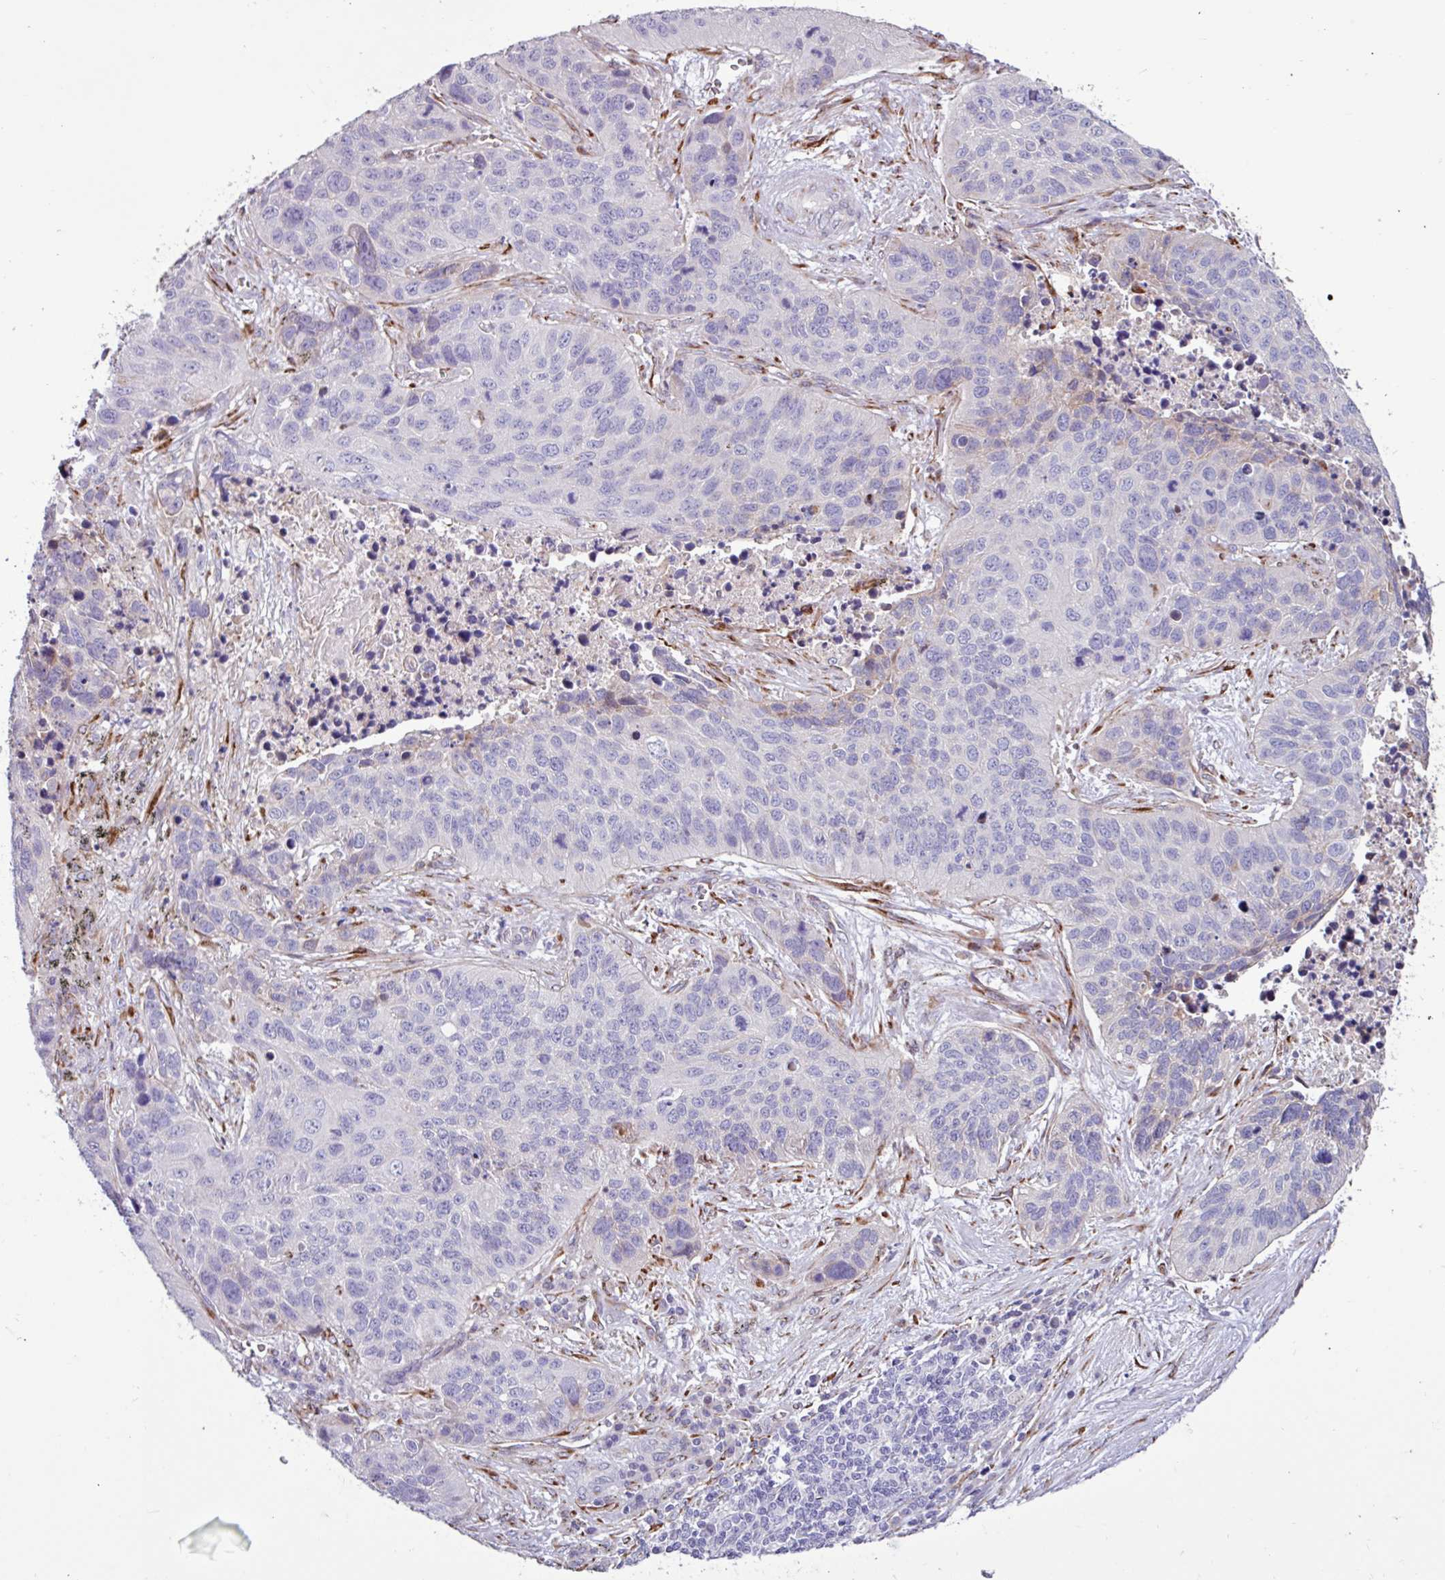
{"staining": {"intensity": "negative", "quantity": "none", "location": "none"}, "tissue": "lung cancer", "cell_type": "Tumor cells", "image_type": "cancer", "snomed": [{"axis": "morphology", "description": "Squamous cell carcinoma, NOS"}, {"axis": "topography", "description": "Lung"}], "caption": "Immunohistochemistry histopathology image of human lung cancer (squamous cell carcinoma) stained for a protein (brown), which demonstrates no positivity in tumor cells.", "gene": "PPP1R35", "patient": {"sex": "male", "age": 62}}